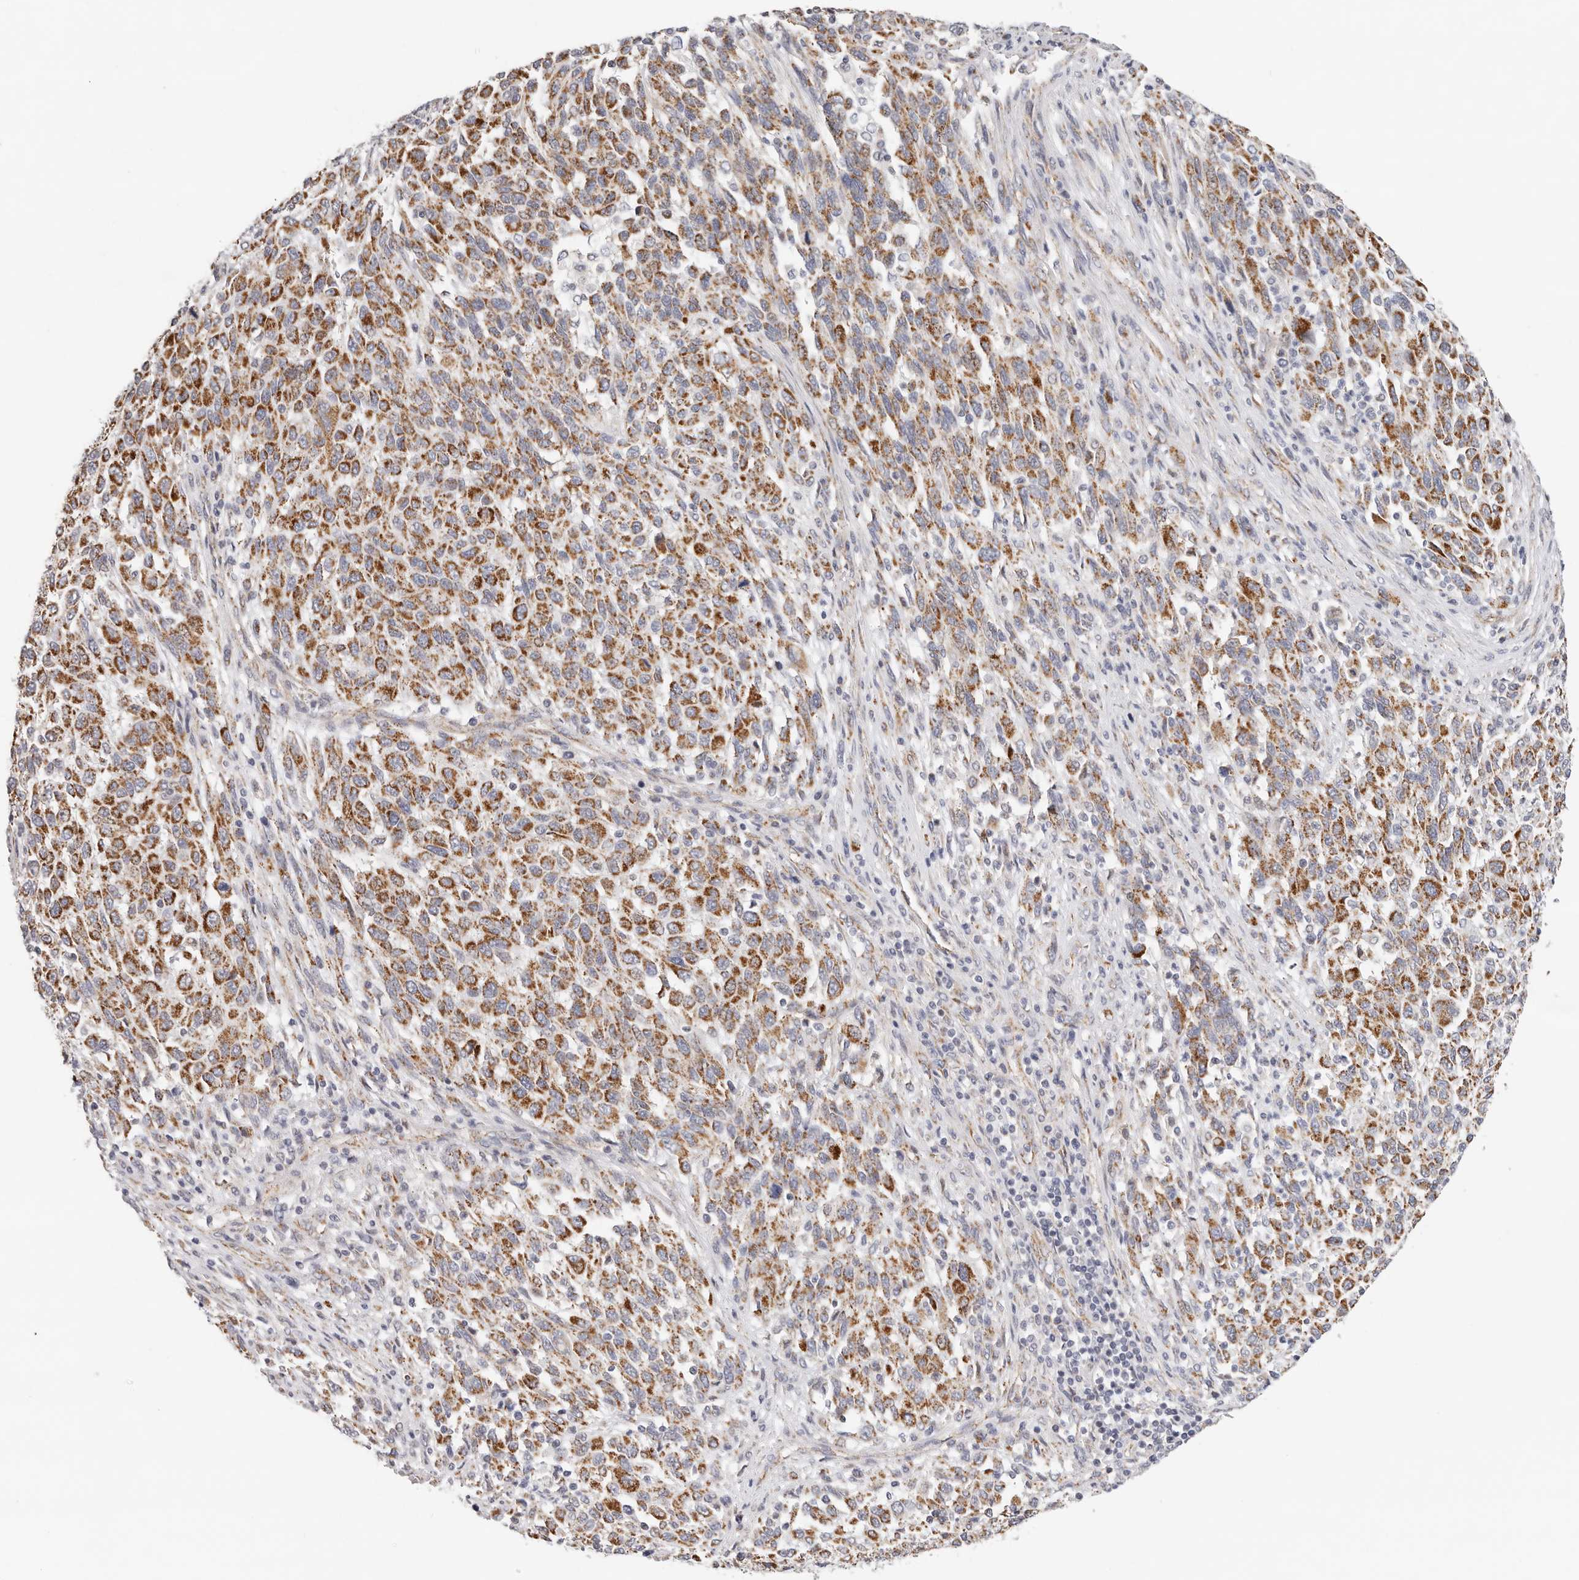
{"staining": {"intensity": "strong", "quantity": "25%-75%", "location": "cytoplasmic/membranous"}, "tissue": "melanoma", "cell_type": "Tumor cells", "image_type": "cancer", "snomed": [{"axis": "morphology", "description": "Malignant melanoma, Metastatic site"}, {"axis": "topography", "description": "Lymph node"}], "caption": "Immunohistochemistry (IHC) micrograph of neoplastic tissue: malignant melanoma (metastatic site) stained using immunohistochemistry (IHC) demonstrates high levels of strong protein expression localized specifically in the cytoplasmic/membranous of tumor cells, appearing as a cytoplasmic/membranous brown color.", "gene": "AFDN", "patient": {"sex": "male", "age": 61}}